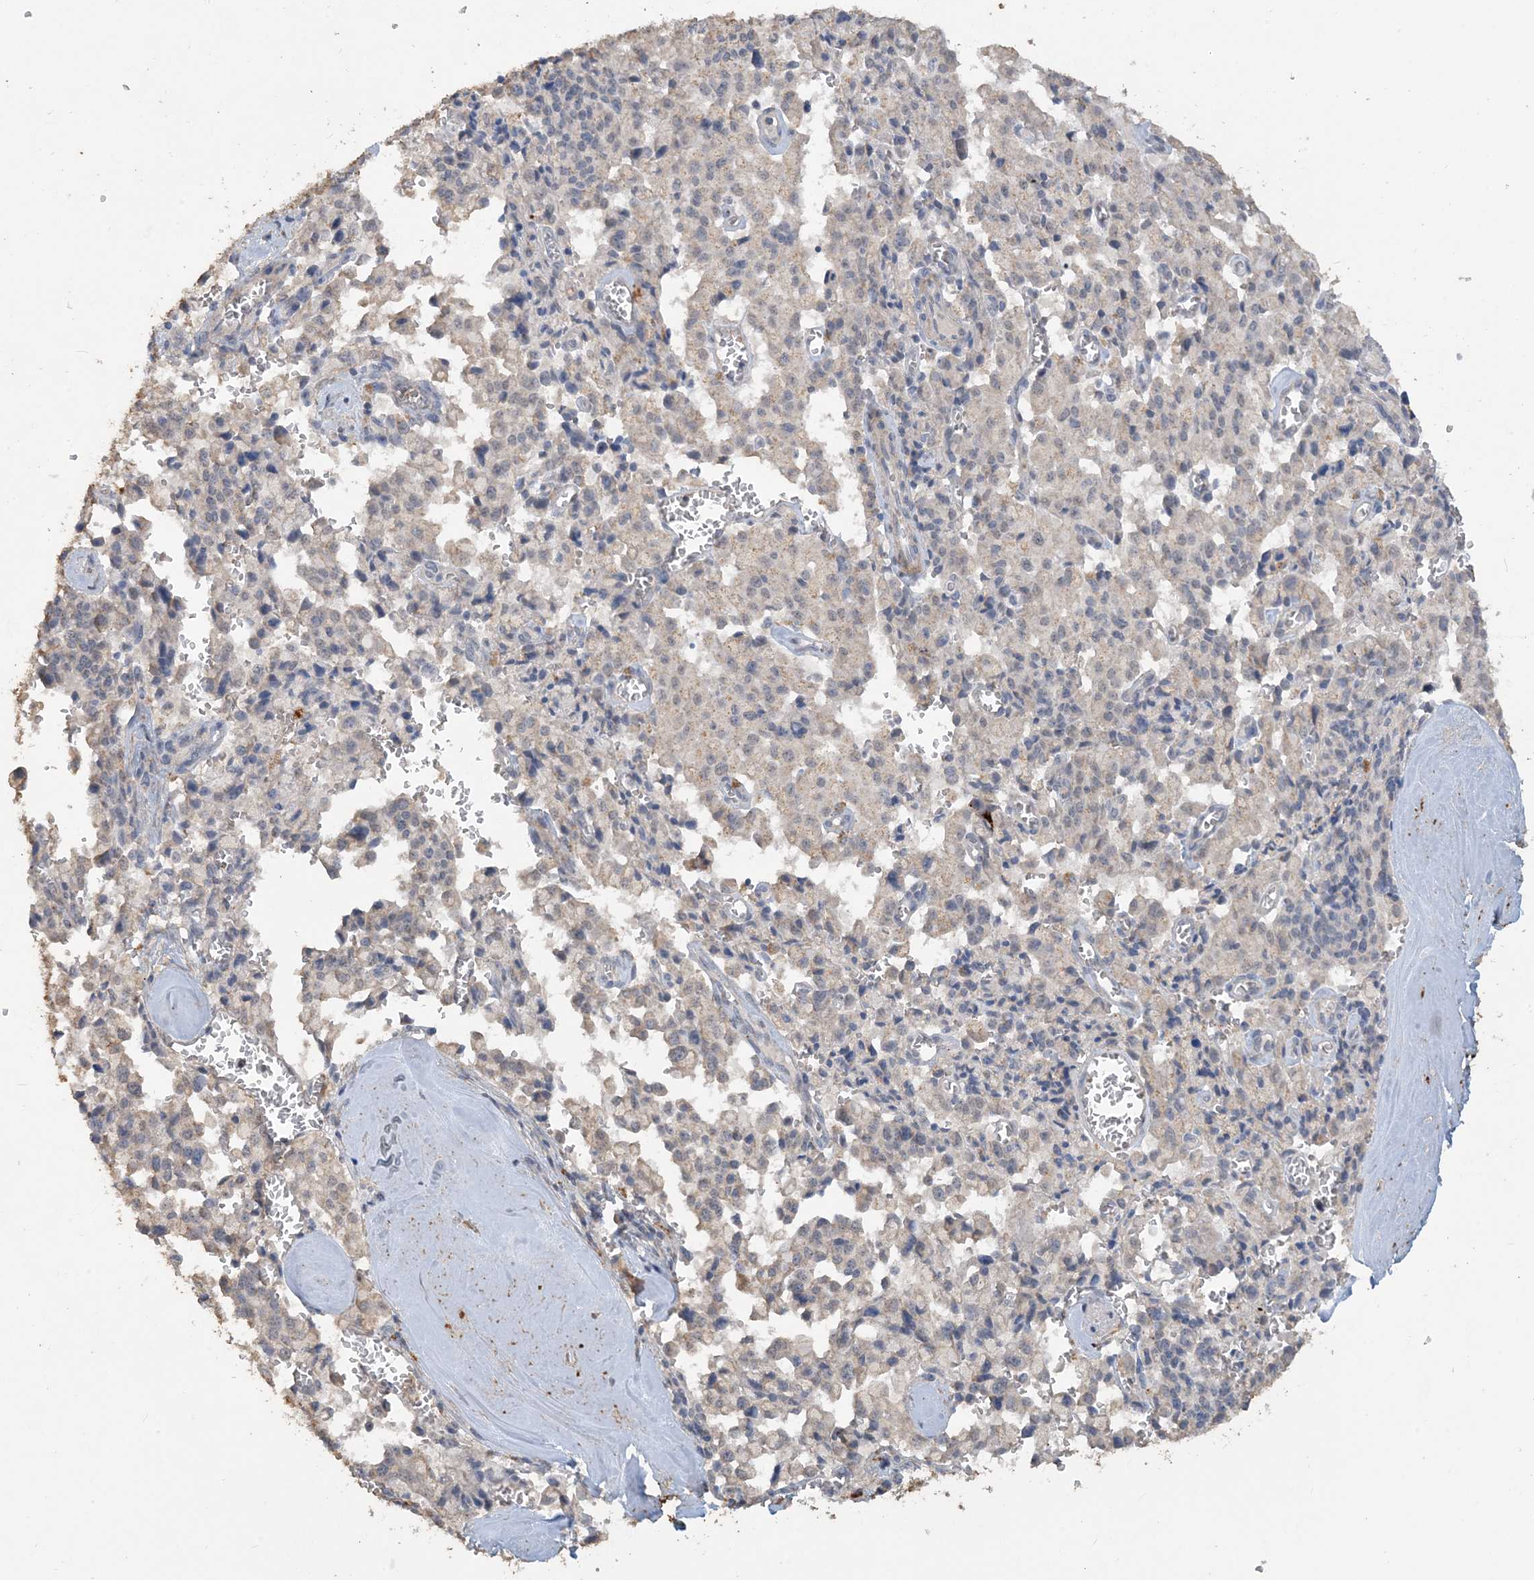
{"staining": {"intensity": "weak", "quantity": "25%-75%", "location": "cytoplasmic/membranous"}, "tissue": "pancreatic cancer", "cell_type": "Tumor cells", "image_type": "cancer", "snomed": [{"axis": "morphology", "description": "Adenocarcinoma, NOS"}, {"axis": "topography", "description": "Pancreas"}], "caption": "Tumor cells display low levels of weak cytoplasmic/membranous staining in approximately 25%-75% of cells in human pancreatic adenocarcinoma.", "gene": "SFMBT2", "patient": {"sex": "male", "age": 65}}